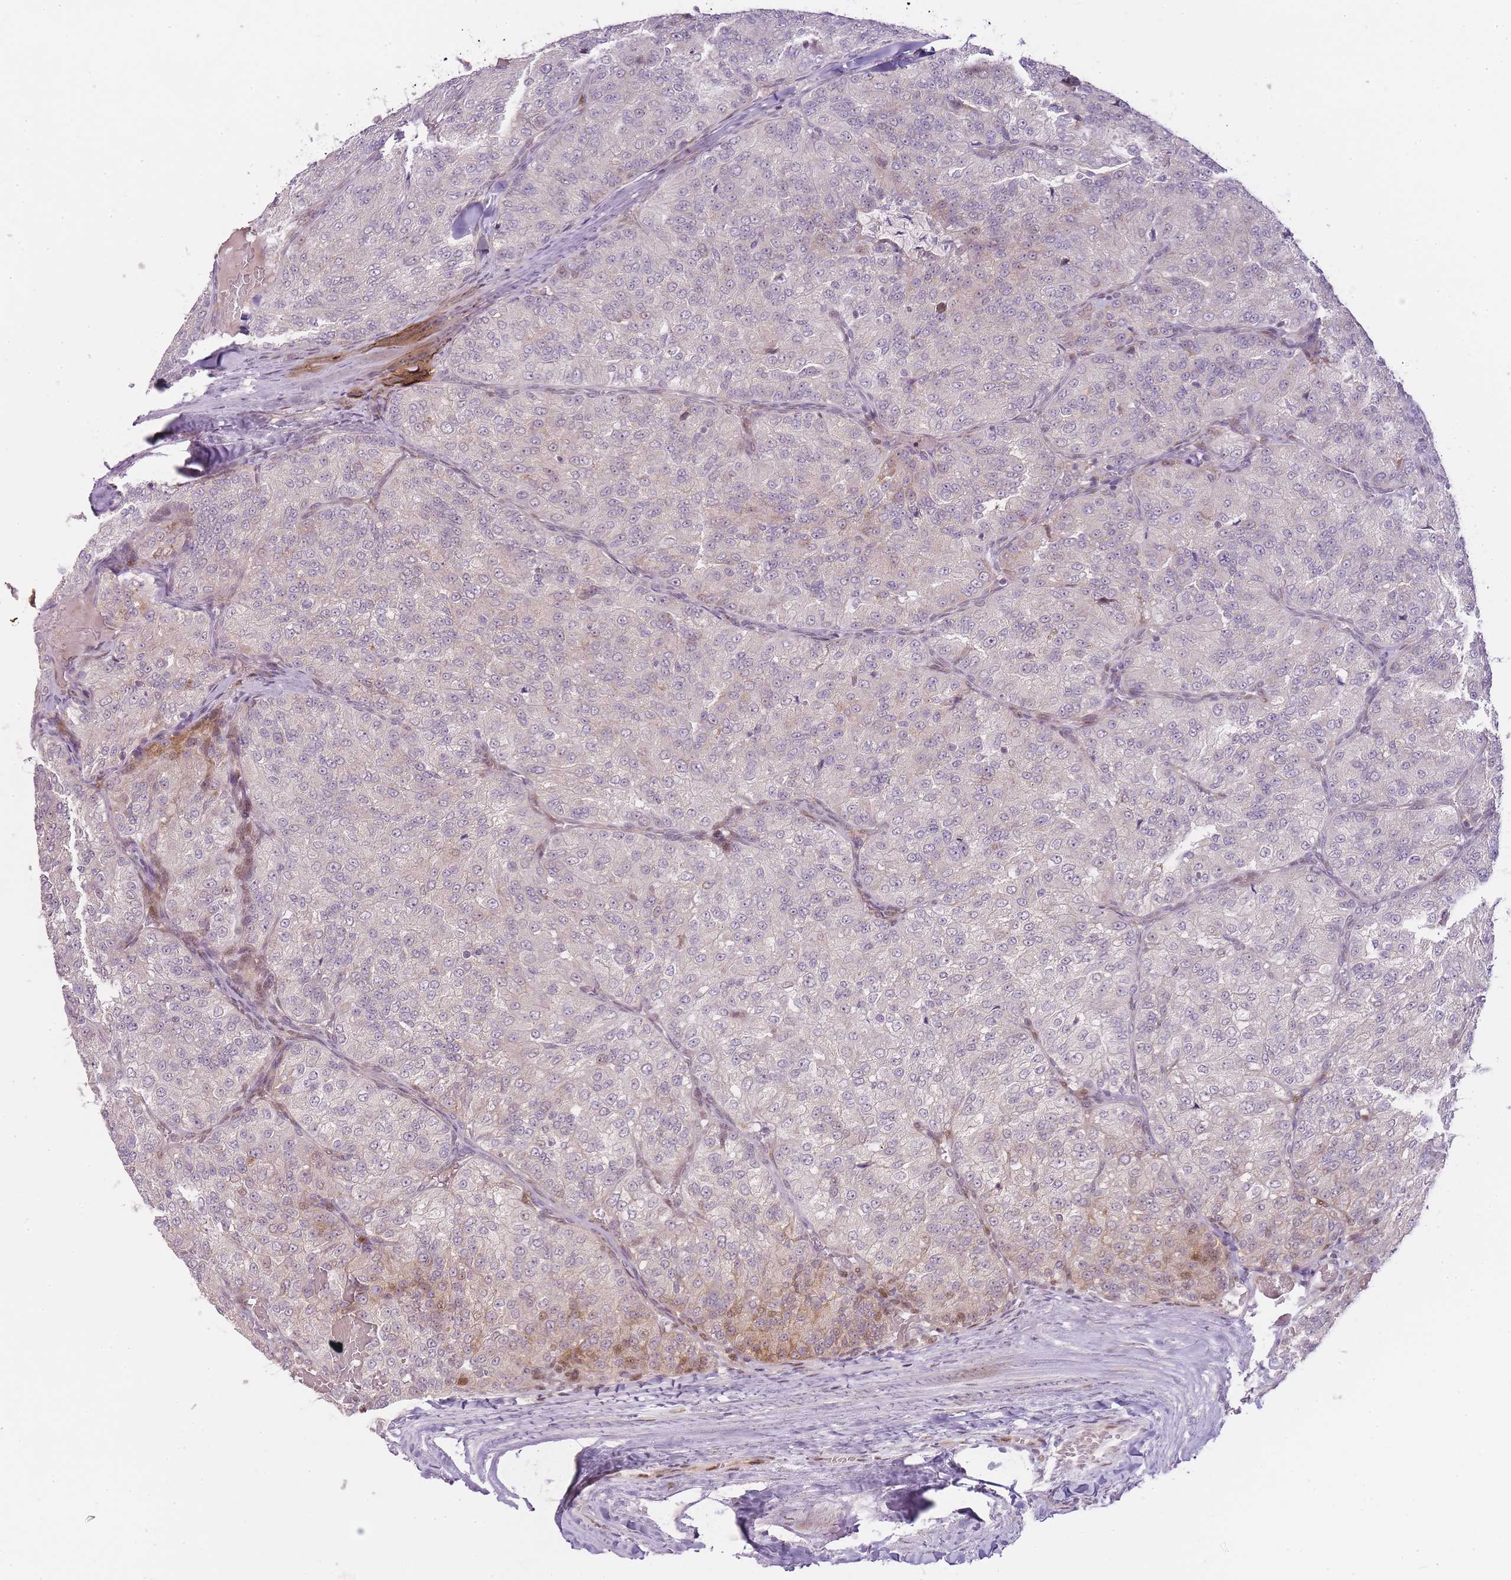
{"staining": {"intensity": "weak", "quantity": "<25%", "location": "cytoplasmic/membranous"}, "tissue": "renal cancer", "cell_type": "Tumor cells", "image_type": "cancer", "snomed": [{"axis": "morphology", "description": "Adenocarcinoma, NOS"}, {"axis": "topography", "description": "Kidney"}], "caption": "Tumor cells show no significant protein staining in renal cancer (adenocarcinoma). (IHC, brightfield microscopy, high magnification).", "gene": "OGG1", "patient": {"sex": "female", "age": 63}}